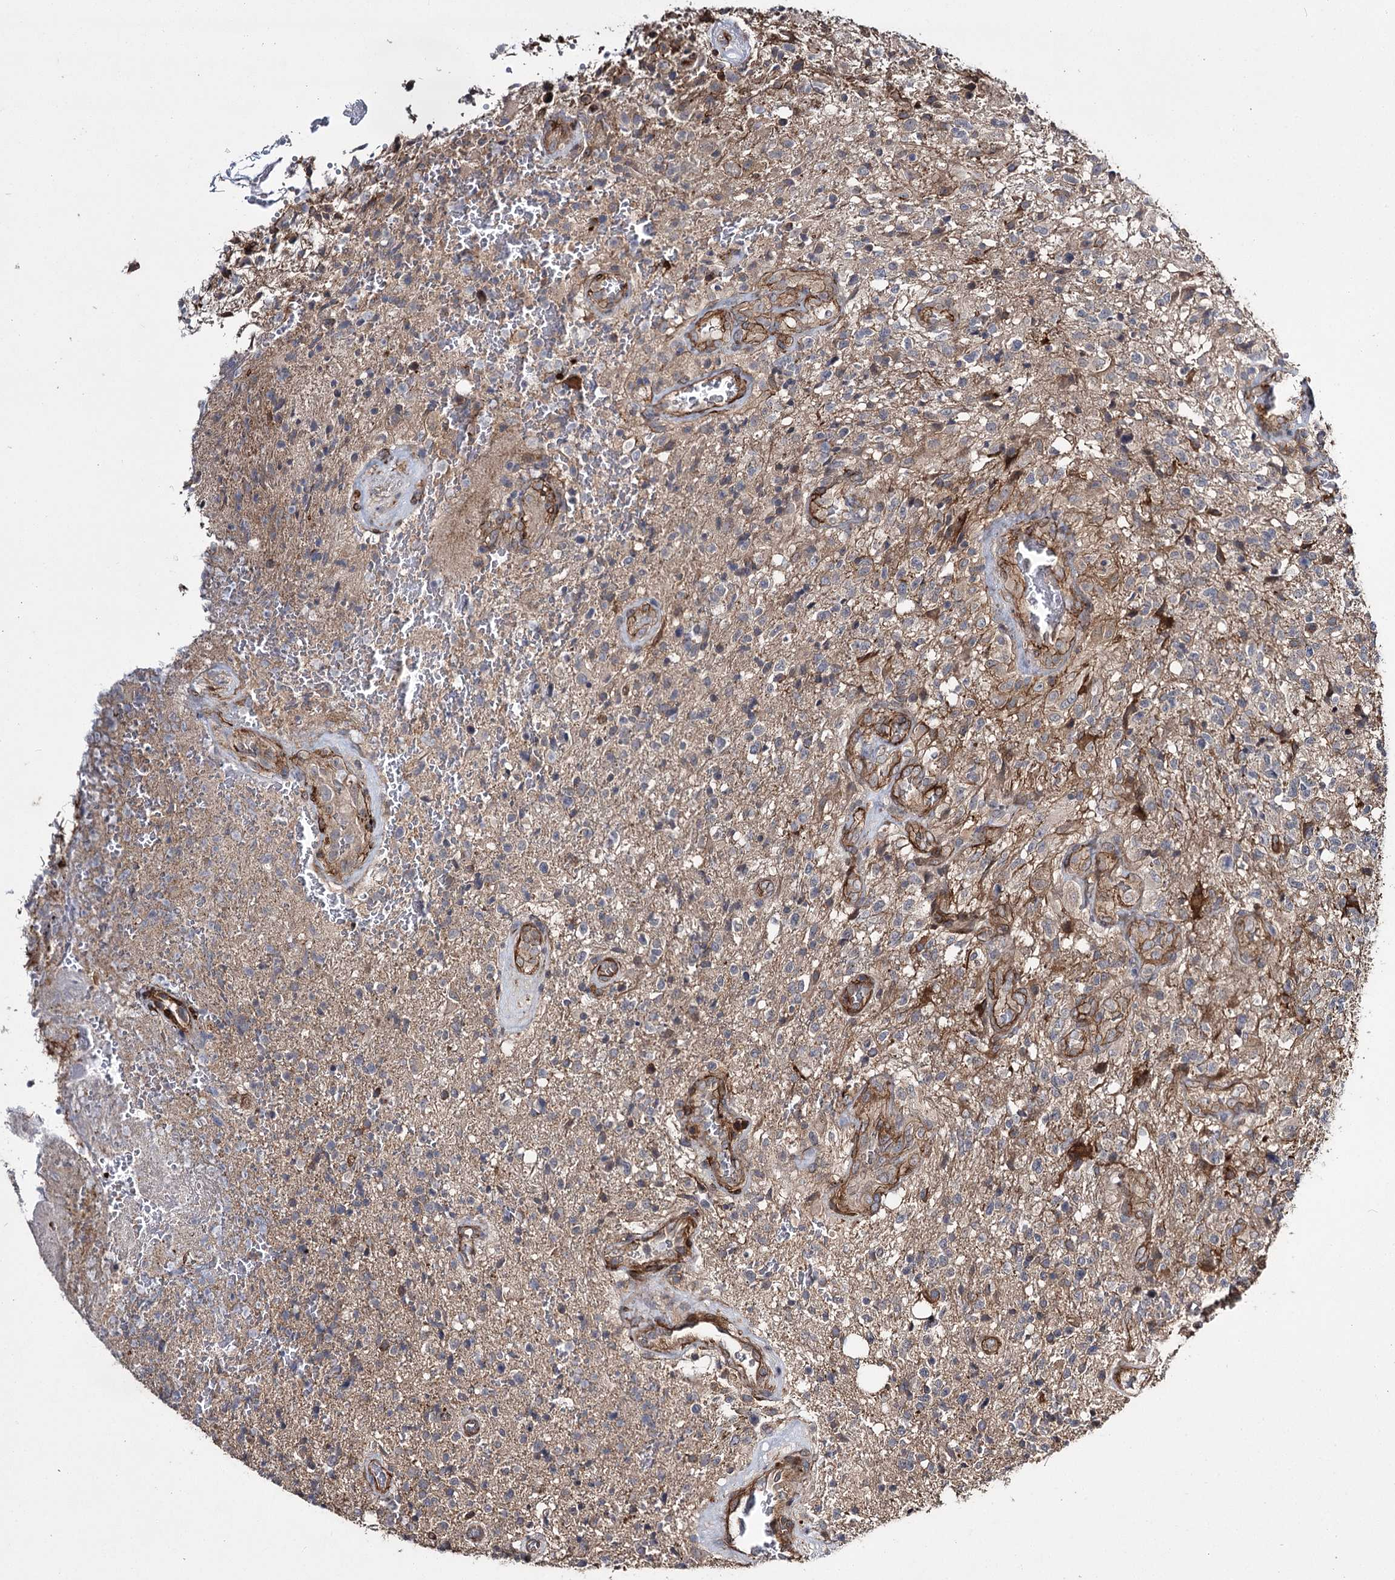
{"staining": {"intensity": "negative", "quantity": "none", "location": "none"}, "tissue": "glioma", "cell_type": "Tumor cells", "image_type": "cancer", "snomed": [{"axis": "morphology", "description": "Glioma, malignant, High grade"}, {"axis": "topography", "description": "Brain"}], "caption": "DAB immunohistochemical staining of high-grade glioma (malignant) demonstrates no significant staining in tumor cells.", "gene": "MYO1C", "patient": {"sex": "male", "age": 56}}